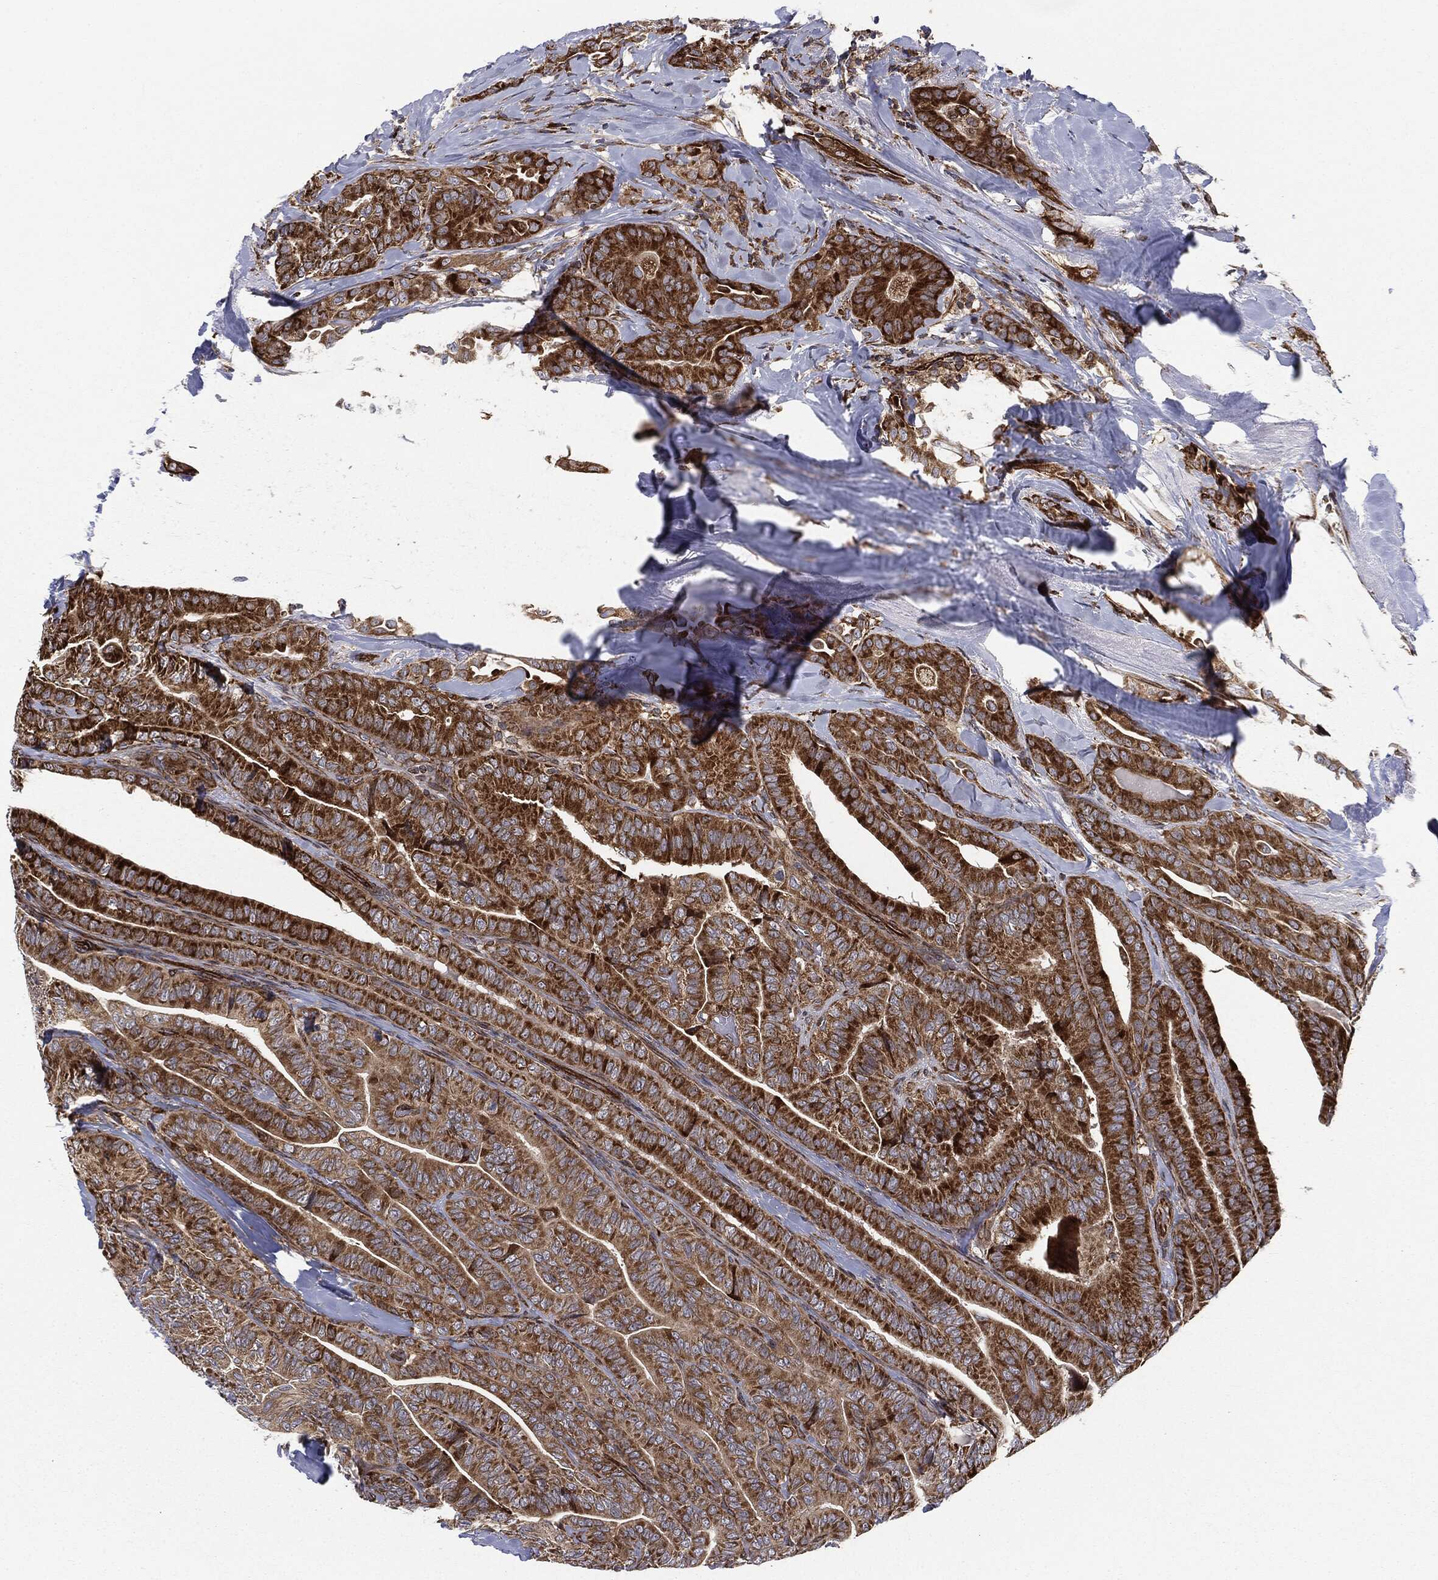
{"staining": {"intensity": "strong", "quantity": ">75%", "location": "cytoplasmic/membranous"}, "tissue": "thyroid cancer", "cell_type": "Tumor cells", "image_type": "cancer", "snomed": [{"axis": "morphology", "description": "Papillary adenocarcinoma, NOS"}, {"axis": "topography", "description": "Thyroid gland"}], "caption": "Tumor cells exhibit strong cytoplasmic/membranous staining in about >75% of cells in thyroid cancer (papillary adenocarcinoma). (DAB (3,3'-diaminobenzidine) IHC, brown staining for protein, blue staining for nuclei).", "gene": "CYLD", "patient": {"sex": "male", "age": 61}}